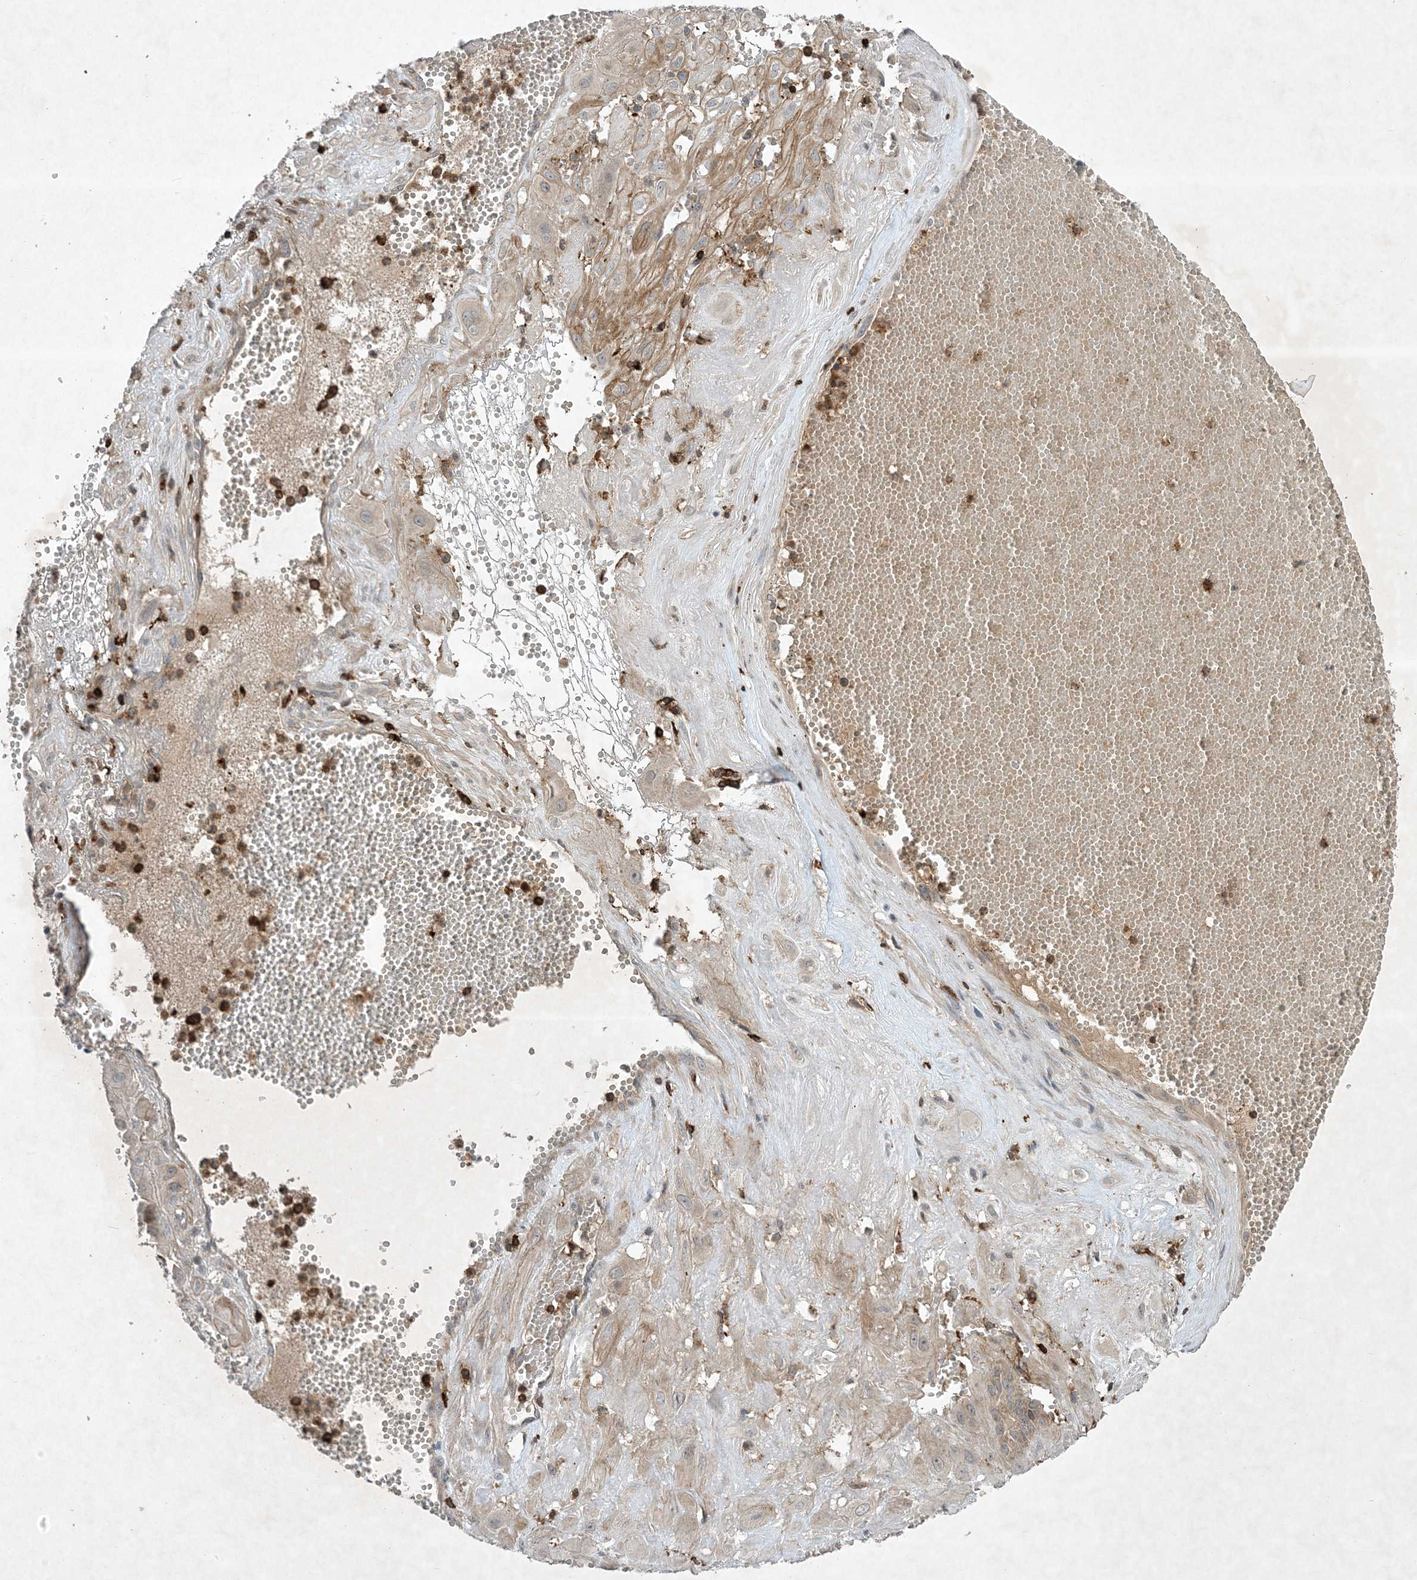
{"staining": {"intensity": "weak", "quantity": "<25%", "location": "cytoplasmic/membranous"}, "tissue": "cervical cancer", "cell_type": "Tumor cells", "image_type": "cancer", "snomed": [{"axis": "morphology", "description": "Squamous cell carcinoma, NOS"}, {"axis": "topography", "description": "Cervix"}], "caption": "IHC histopathology image of squamous cell carcinoma (cervical) stained for a protein (brown), which demonstrates no expression in tumor cells.", "gene": "AK9", "patient": {"sex": "female", "age": 34}}